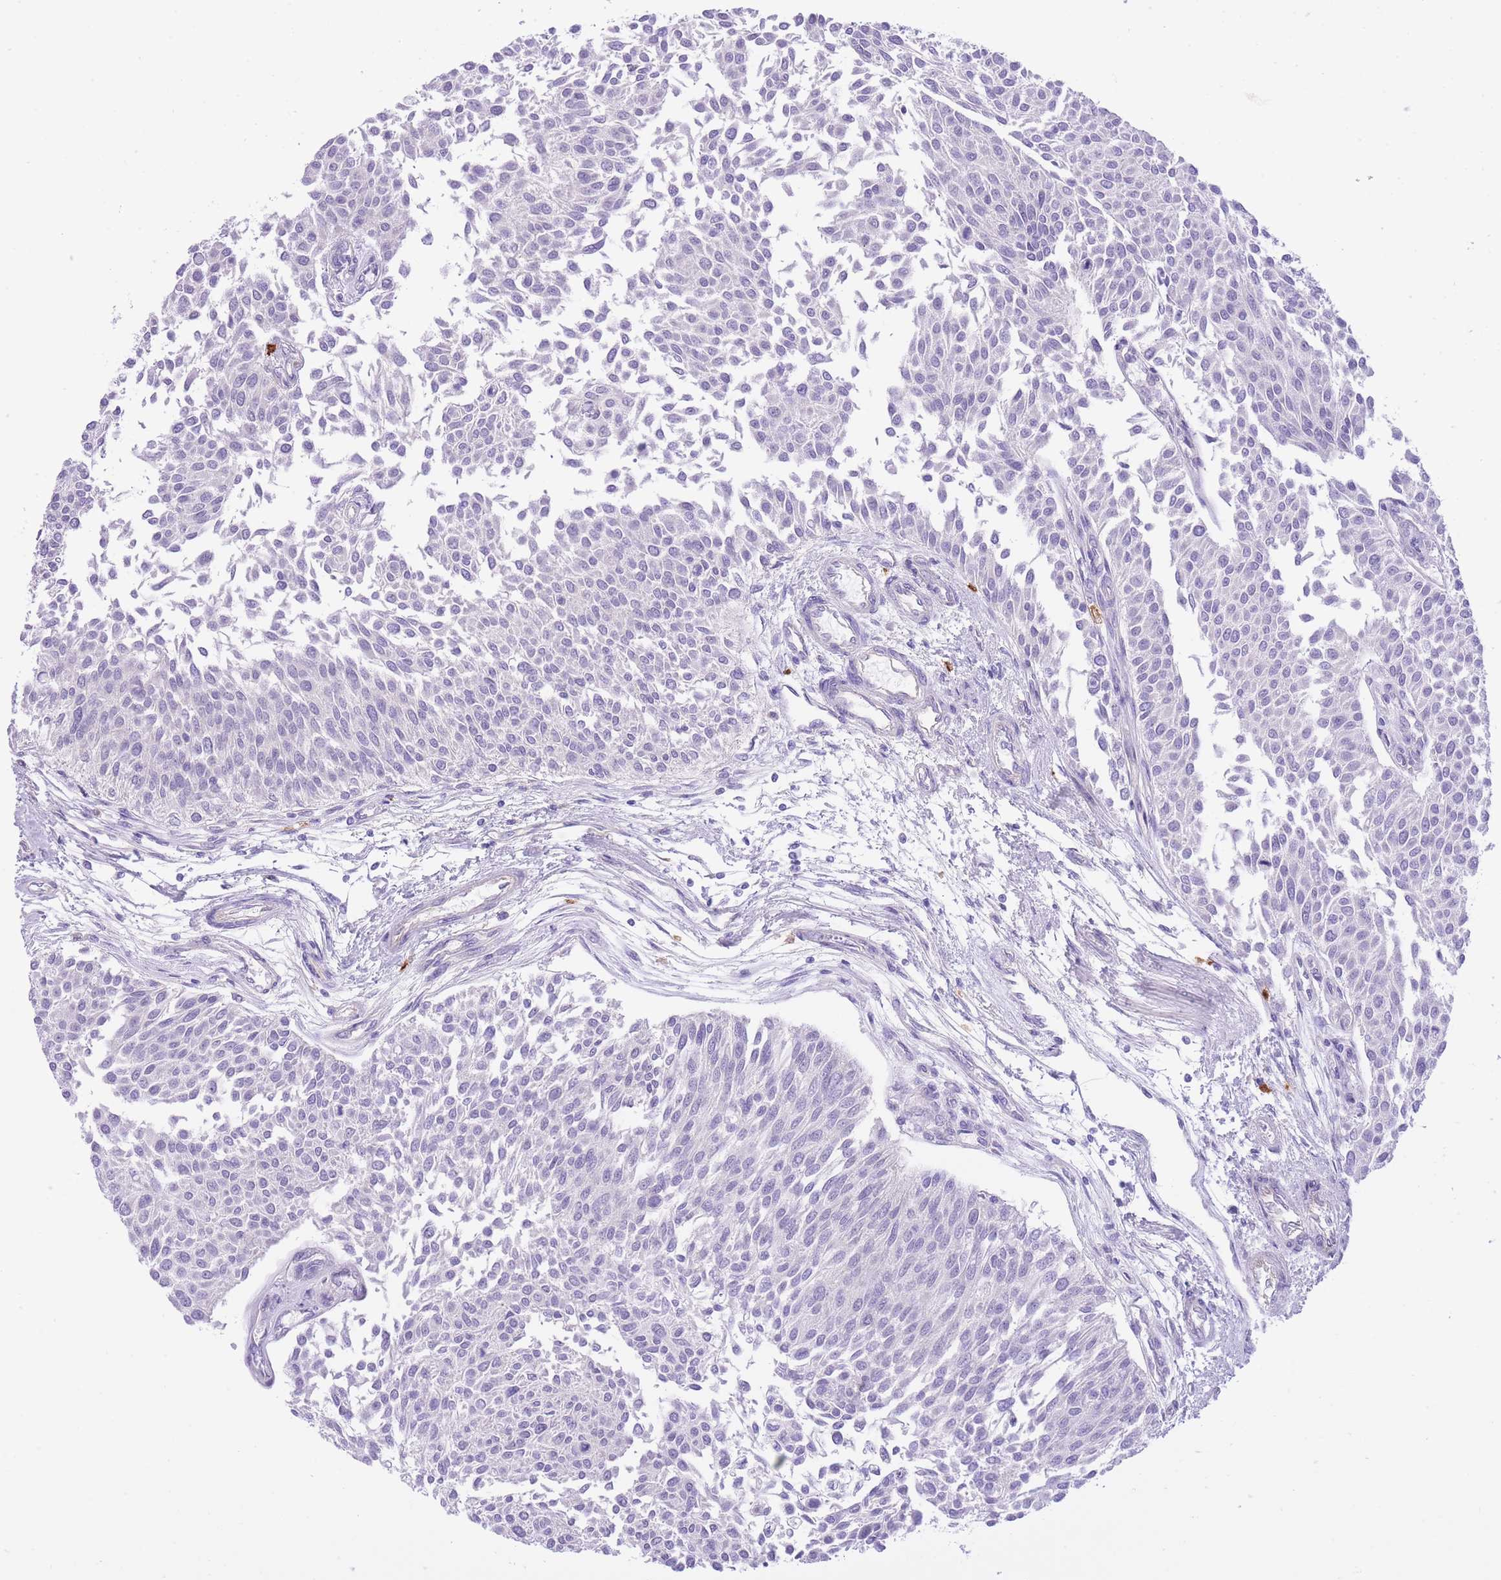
{"staining": {"intensity": "negative", "quantity": "none", "location": "none"}, "tissue": "urothelial cancer", "cell_type": "Tumor cells", "image_type": "cancer", "snomed": [{"axis": "morphology", "description": "Urothelial carcinoma, NOS"}, {"axis": "topography", "description": "Urinary bladder"}], "caption": "Micrograph shows no protein expression in tumor cells of transitional cell carcinoma tissue.", "gene": "MEIOSIN", "patient": {"sex": "male", "age": 55}}